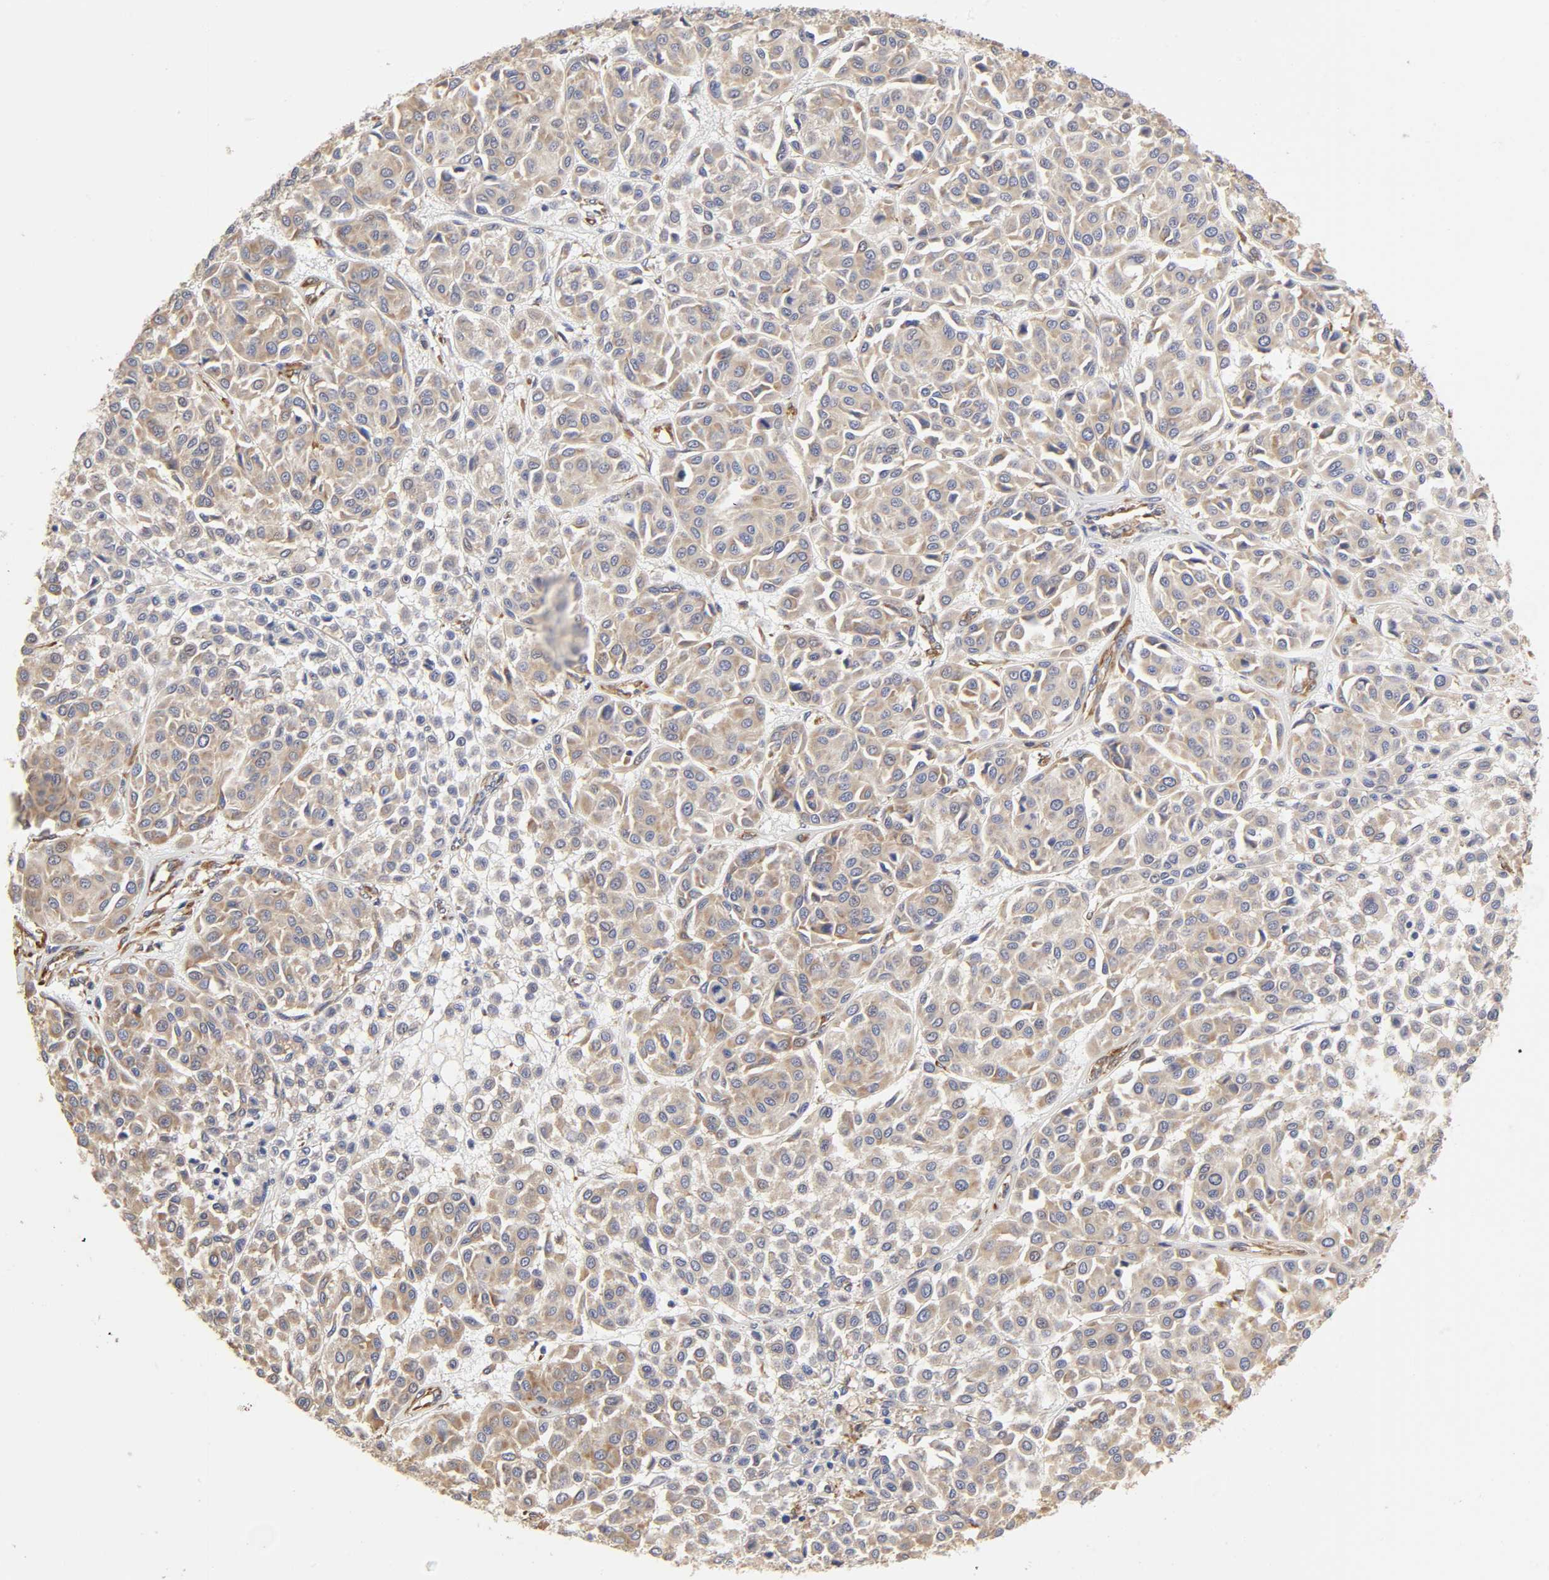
{"staining": {"intensity": "moderate", "quantity": ">75%", "location": "cytoplasmic/membranous"}, "tissue": "melanoma", "cell_type": "Tumor cells", "image_type": "cancer", "snomed": [{"axis": "morphology", "description": "Malignant melanoma, Metastatic site"}, {"axis": "topography", "description": "Soft tissue"}], "caption": "Immunohistochemistry (DAB (3,3'-diaminobenzidine)) staining of melanoma demonstrates moderate cytoplasmic/membranous protein positivity in about >75% of tumor cells.", "gene": "RPL14", "patient": {"sex": "male", "age": 41}}